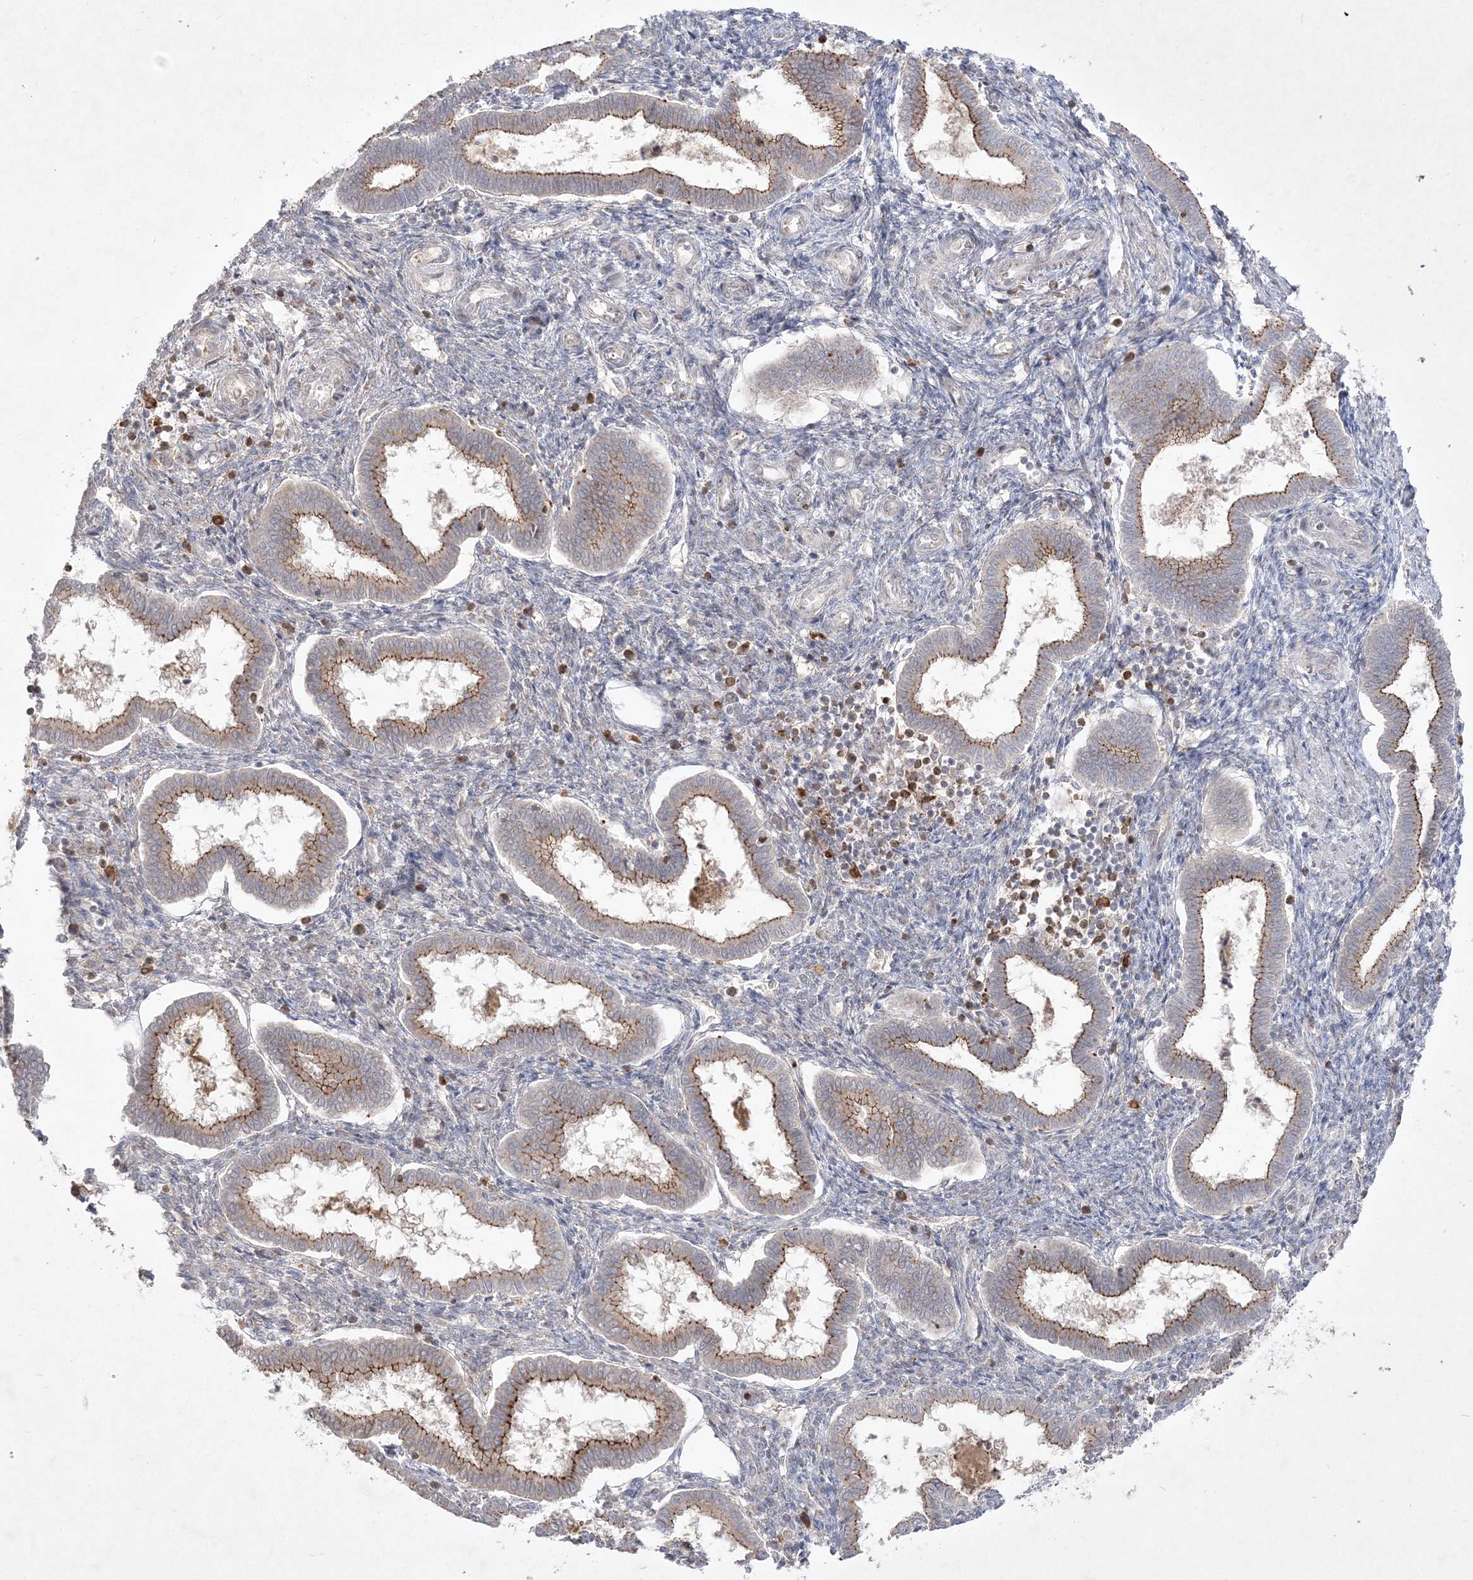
{"staining": {"intensity": "negative", "quantity": "none", "location": "none"}, "tissue": "endometrium", "cell_type": "Cells in endometrial stroma", "image_type": "normal", "snomed": [{"axis": "morphology", "description": "Normal tissue, NOS"}, {"axis": "topography", "description": "Endometrium"}], "caption": "Cells in endometrial stroma show no significant staining in benign endometrium. The staining is performed using DAB brown chromogen with nuclei counter-stained in using hematoxylin.", "gene": "CLNK", "patient": {"sex": "female", "age": 24}}